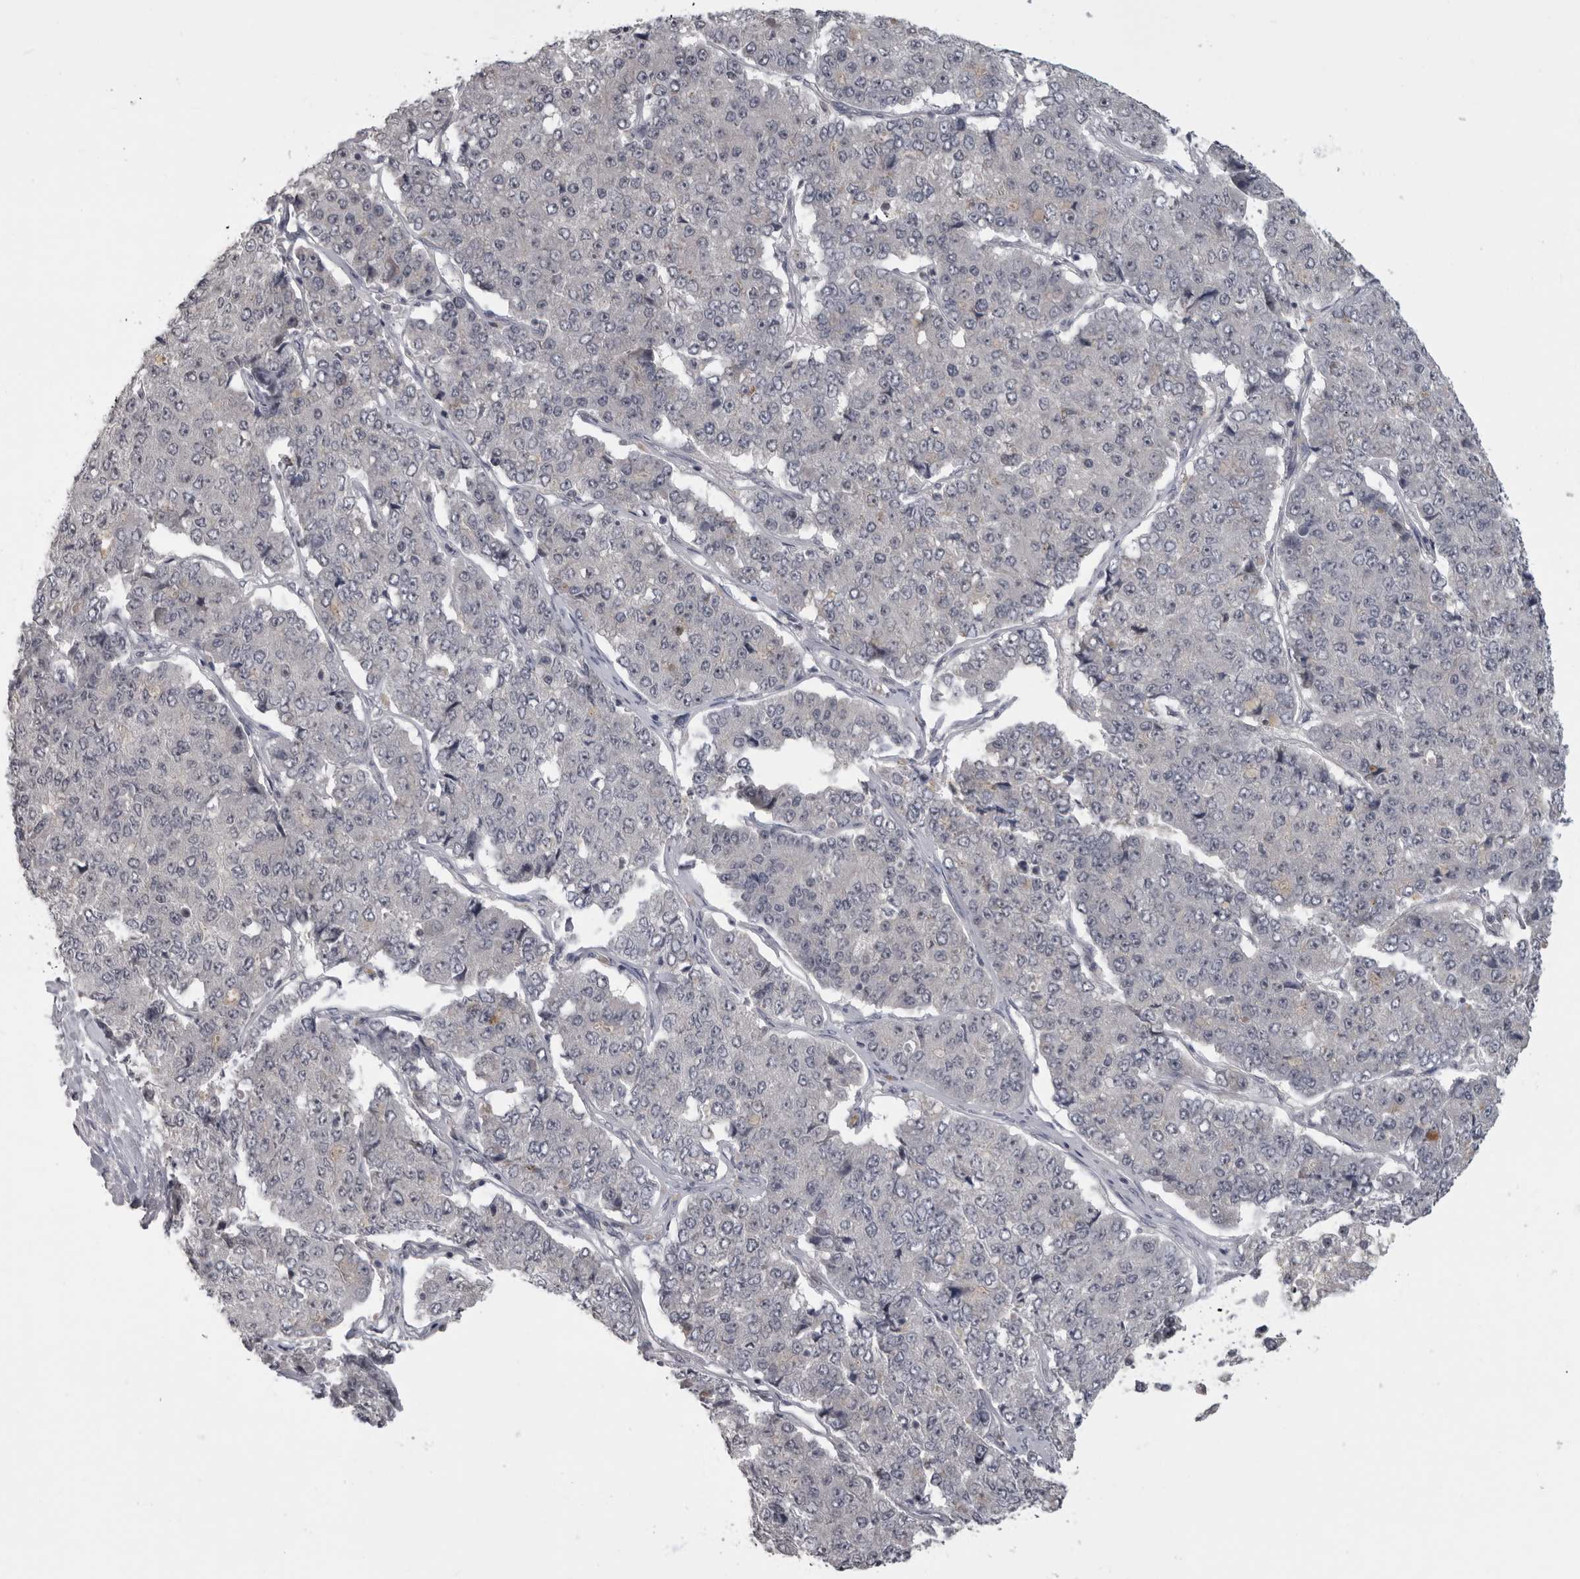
{"staining": {"intensity": "negative", "quantity": "none", "location": "none"}, "tissue": "pancreatic cancer", "cell_type": "Tumor cells", "image_type": "cancer", "snomed": [{"axis": "morphology", "description": "Adenocarcinoma, NOS"}, {"axis": "topography", "description": "Pancreas"}], "caption": "This is a photomicrograph of immunohistochemistry staining of pancreatic cancer, which shows no expression in tumor cells.", "gene": "MRTO4", "patient": {"sex": "male", "age": 50}}